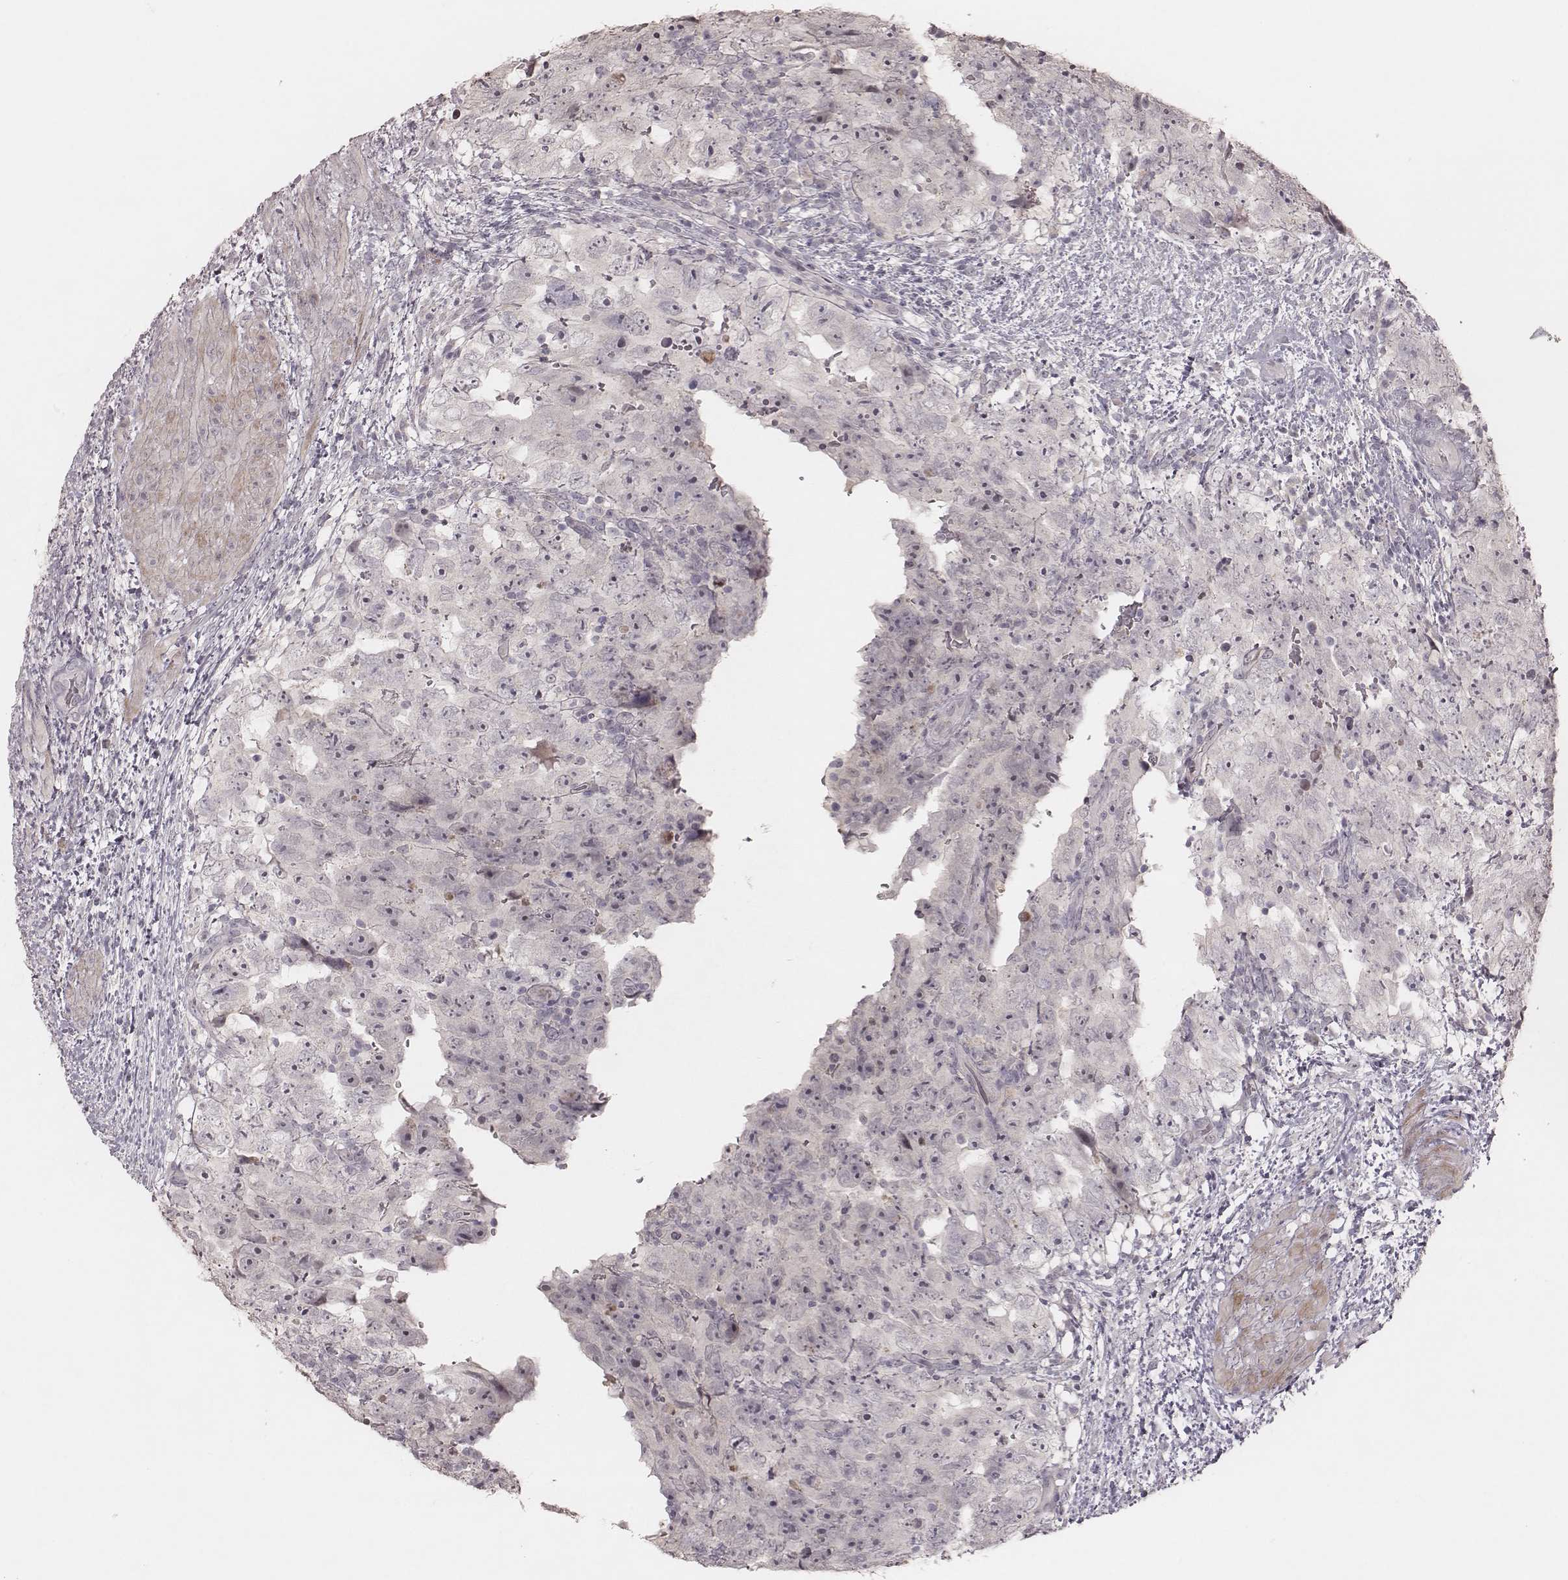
{"staining": {"intensity": "negative", "quantity": "none", "location": "none"}, "tissue": "testis cancer", "cell_type": "Tumor cells", "image_type": "cancer", "snomed": [{"axis": "morphology", "description": "Normal tissue, NOS"}, {"axis": "morphology", "description": "Carcinoma, Embryonal, NOS"}, {"axis": "topography", "description": "Testis"}, {"axis": "topography", "description": "Epididymis"}], "caption": "Micrograph shows no significant protein positivity in tumor cells of testis cancer (embryonal carcinoma). (DAB (3,3'-diaminobenzidine) IHC with hematoxylin counter stain).", "gene": "FAM13B", "patient": {"sex": "male", "age": 24}}